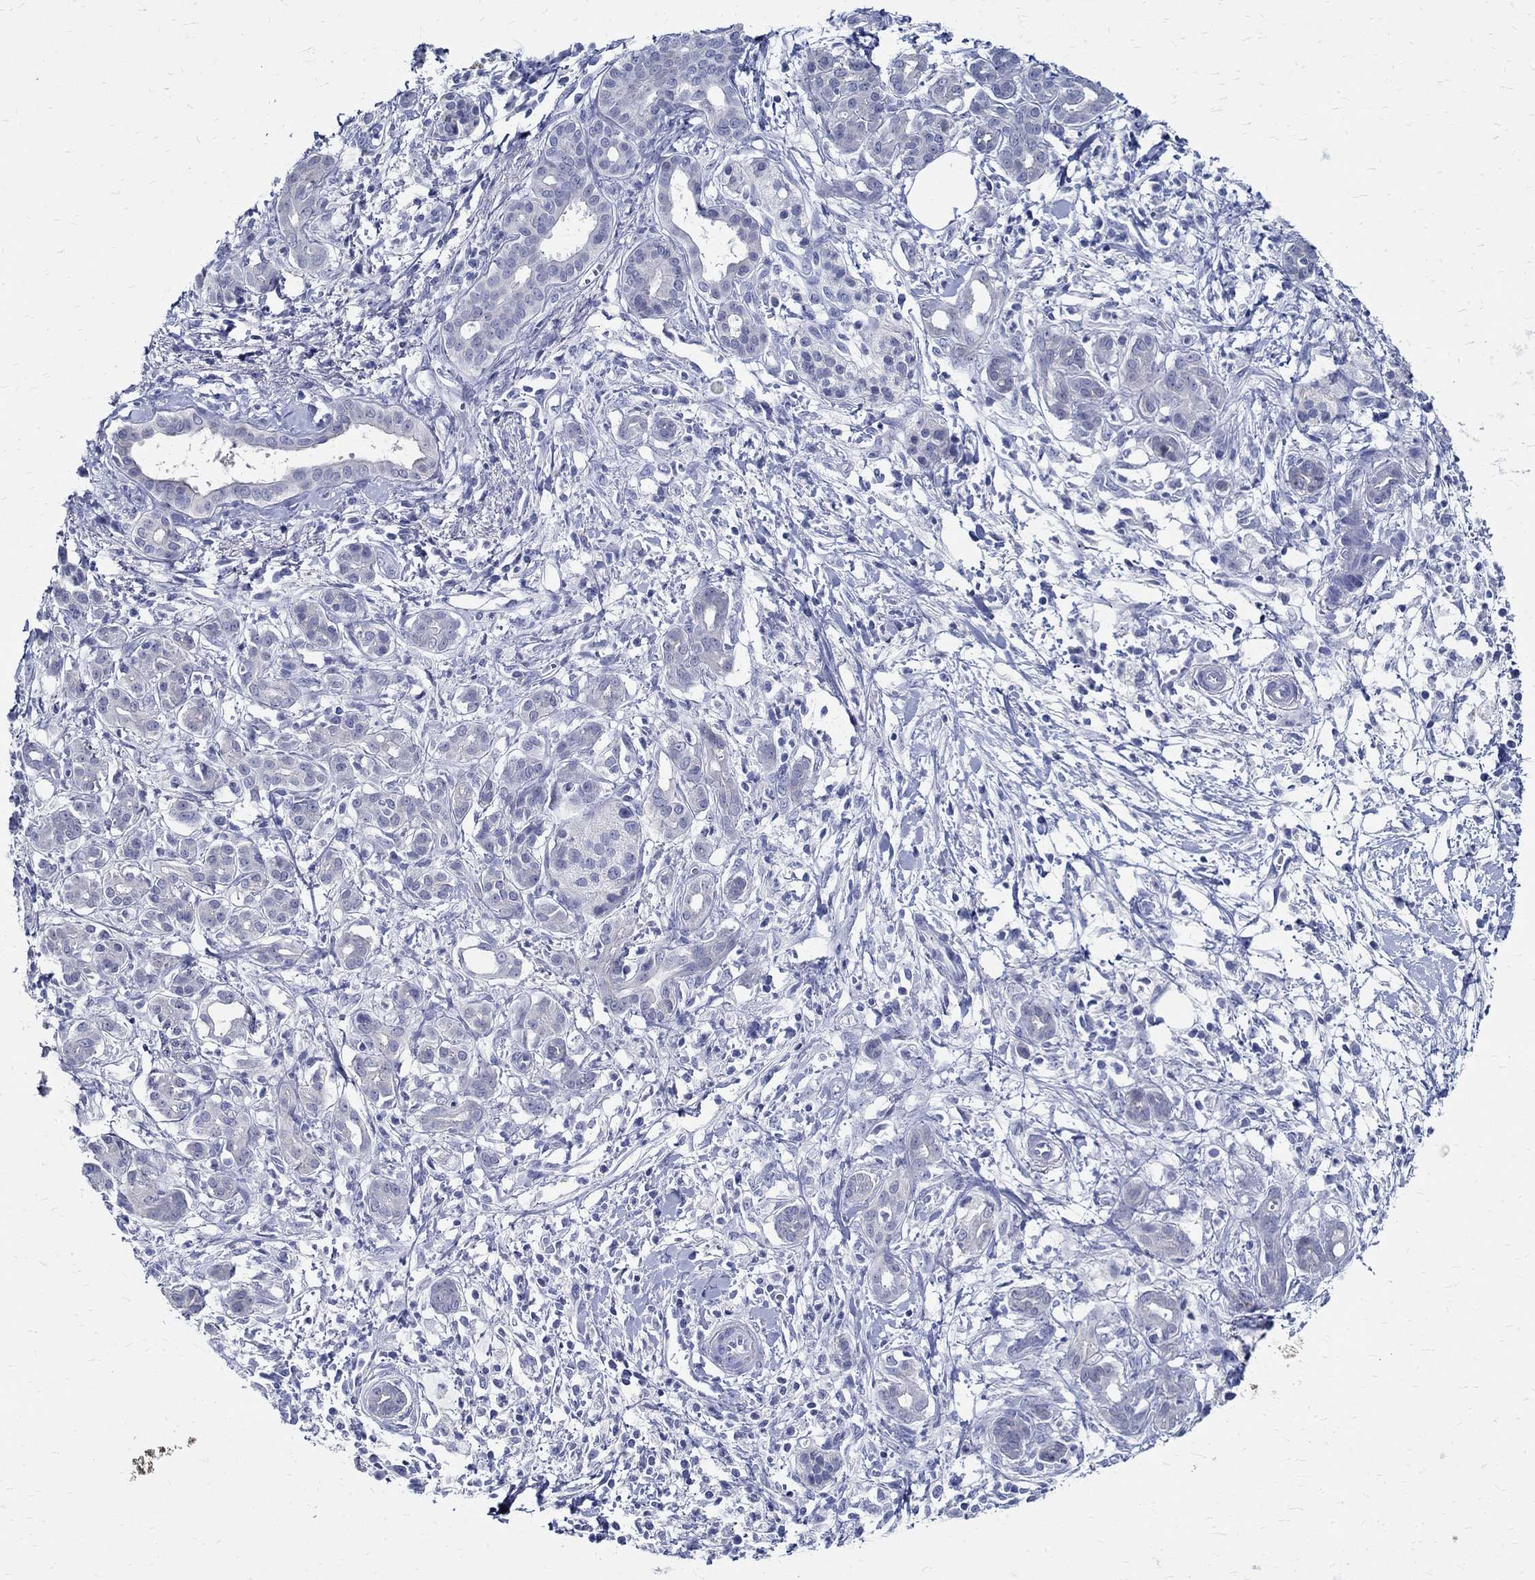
{"staining": {"intensity": "negative", "quantity": "none", "location": "none"}, "tissue": "pancreatic cancer", "cell_type": "Tumor cells", "image_type": "cancer", "snomed": [{"axis": "morphology", "description": "Adenocarcinoma, NOS"}, {"axis": "topography", "description": "Pancreas"}], "caption": "The immunohistochemistry image has no significant staining in tumor cells of pancreatic cancer (adenocarcinoma) tissue.", "gene": "BSPRY", "patient": {"sex": "male", "age": 72}}